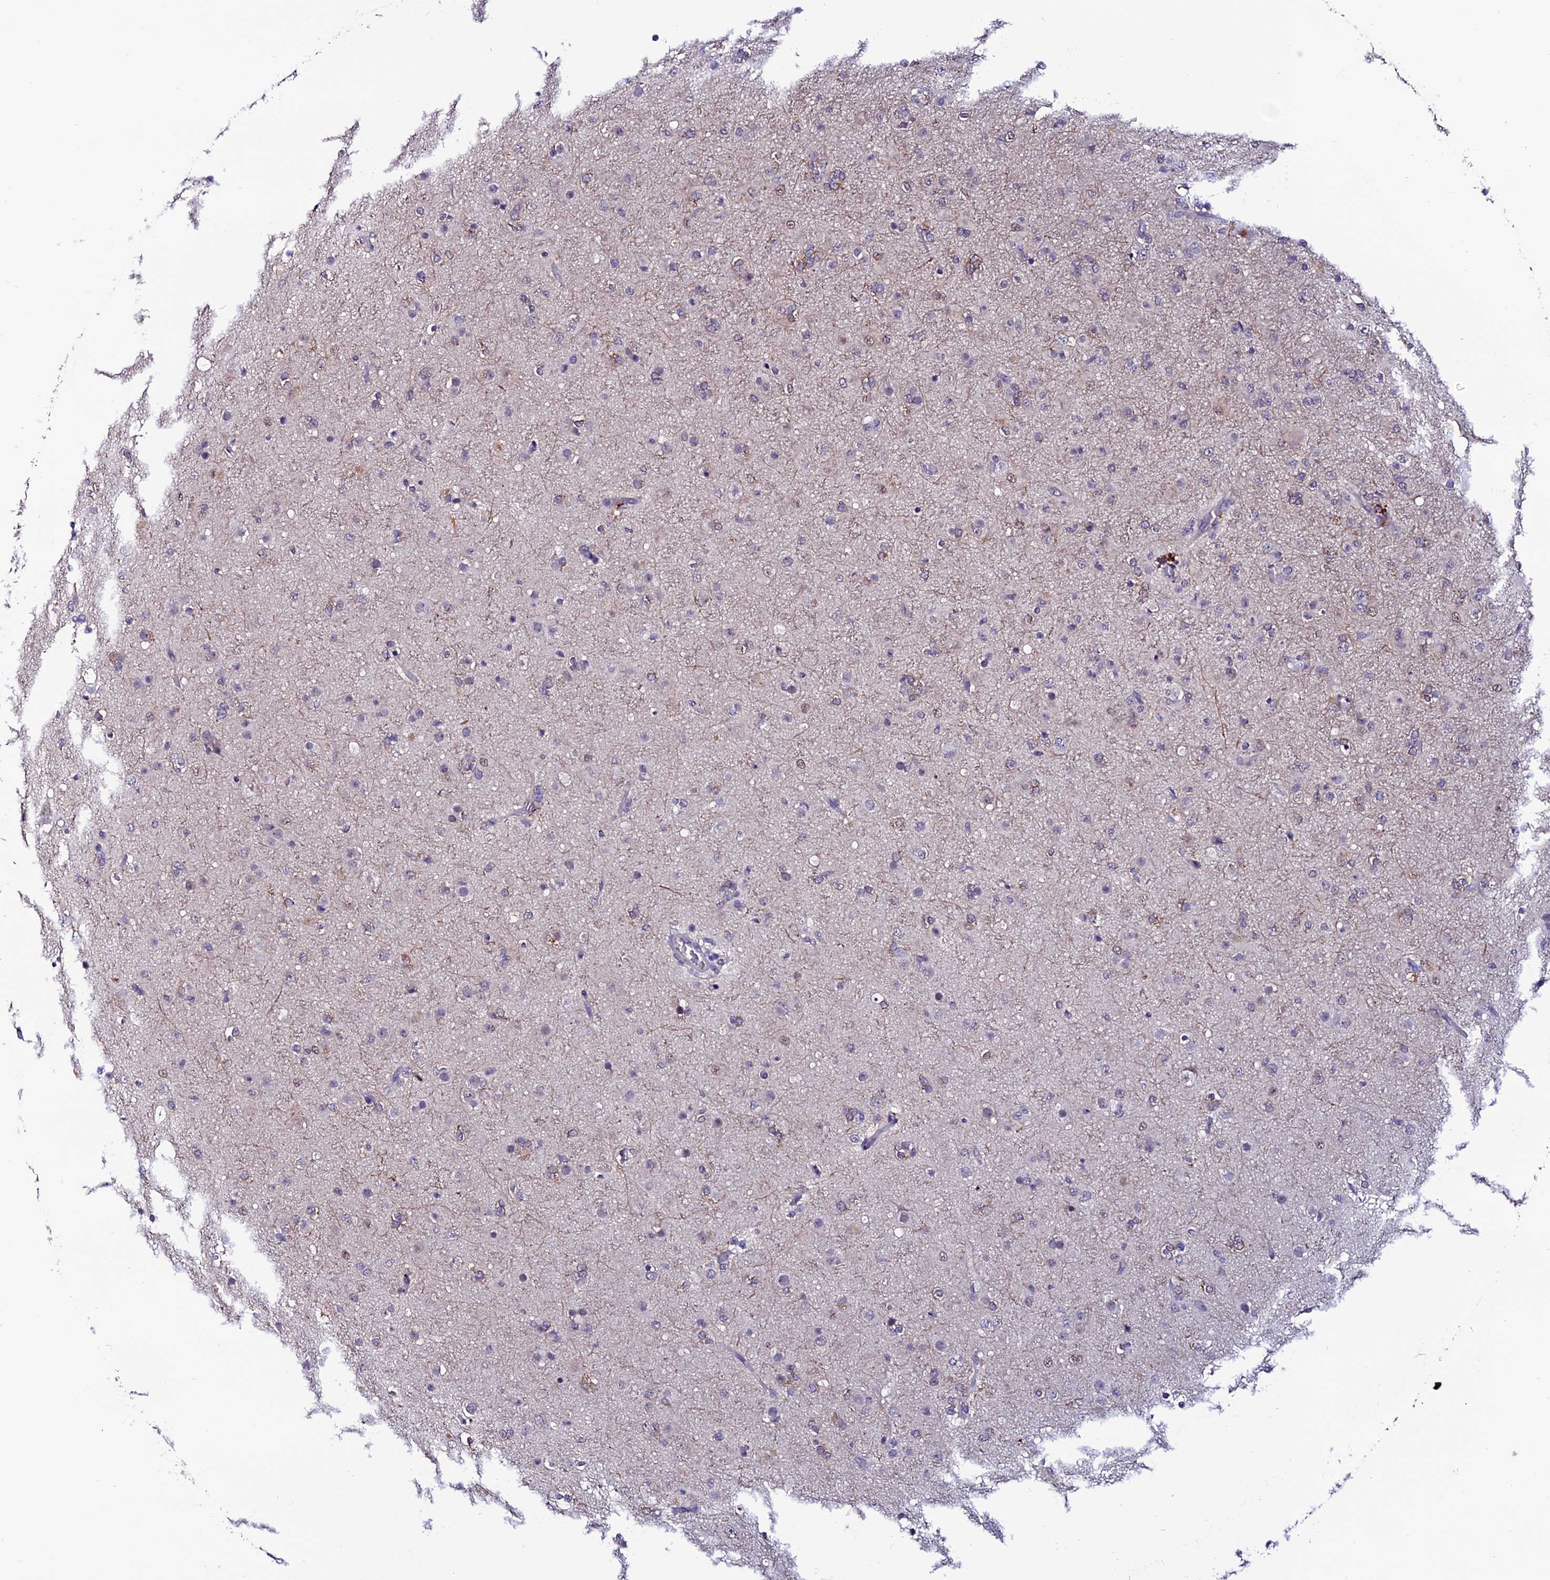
{"staining": {"intensity": "negative", "quantity": "none", "location": "none"}, "tissue": "glioma", "cell_type": "Tumor cells", "image_type": "cancer", "snomed": [{"axis": "morphology", "description": "Glioma, malignant, Low grade"}, {"axis": "topography", "description": "Brain"}], "caption": "An immunohistochemistry (IHC) micrograph of malignant glioma (low-grade) is shown. There is no staining in tumor cells of malignant glioma (low-grade).", "gene": "FZD8", "patient": {"sex": "male", "age": 65}}